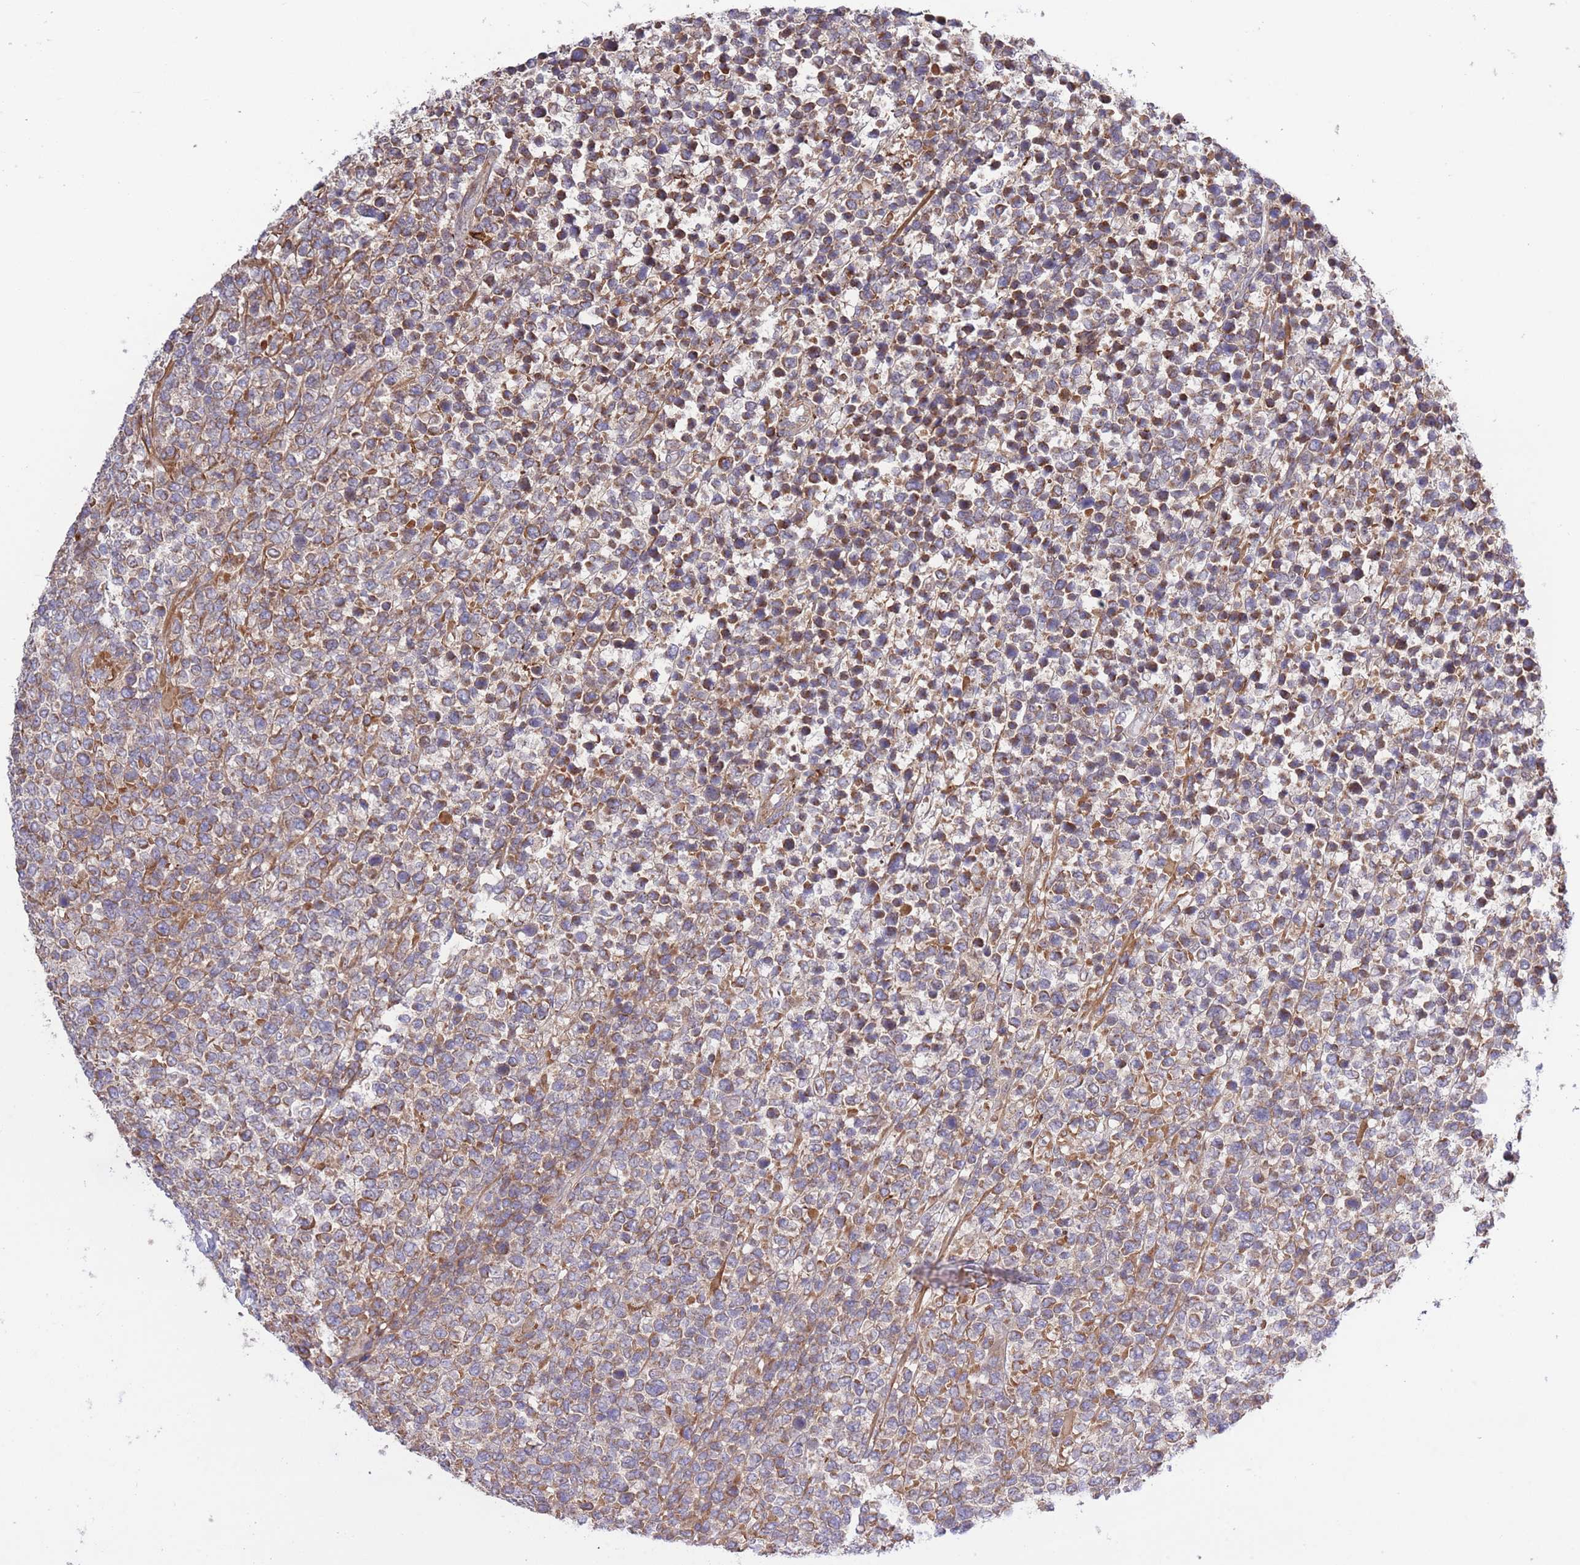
{"staining": {"intensity": "weak", "quantity": ">75%", "location": "cytoplasmic/membranous"}, "tissue": "lymphoma", "cell_type": "Tumor cells", "image_type": "cancer", "snomed": [{"axis": "morphology", "description": "Malignant lymphoma, non-Hodgkin's type, High grade"}, {"axis": "topography", "description": "Soft tissue"}], "caption": "Protein staining of lymphoma tissue exhibits weak cytoplasmic/membranous expression in about >75% of tumor cells.", "gene": "ATP13A2", "patient": {"sex": "female", "age": 56}}